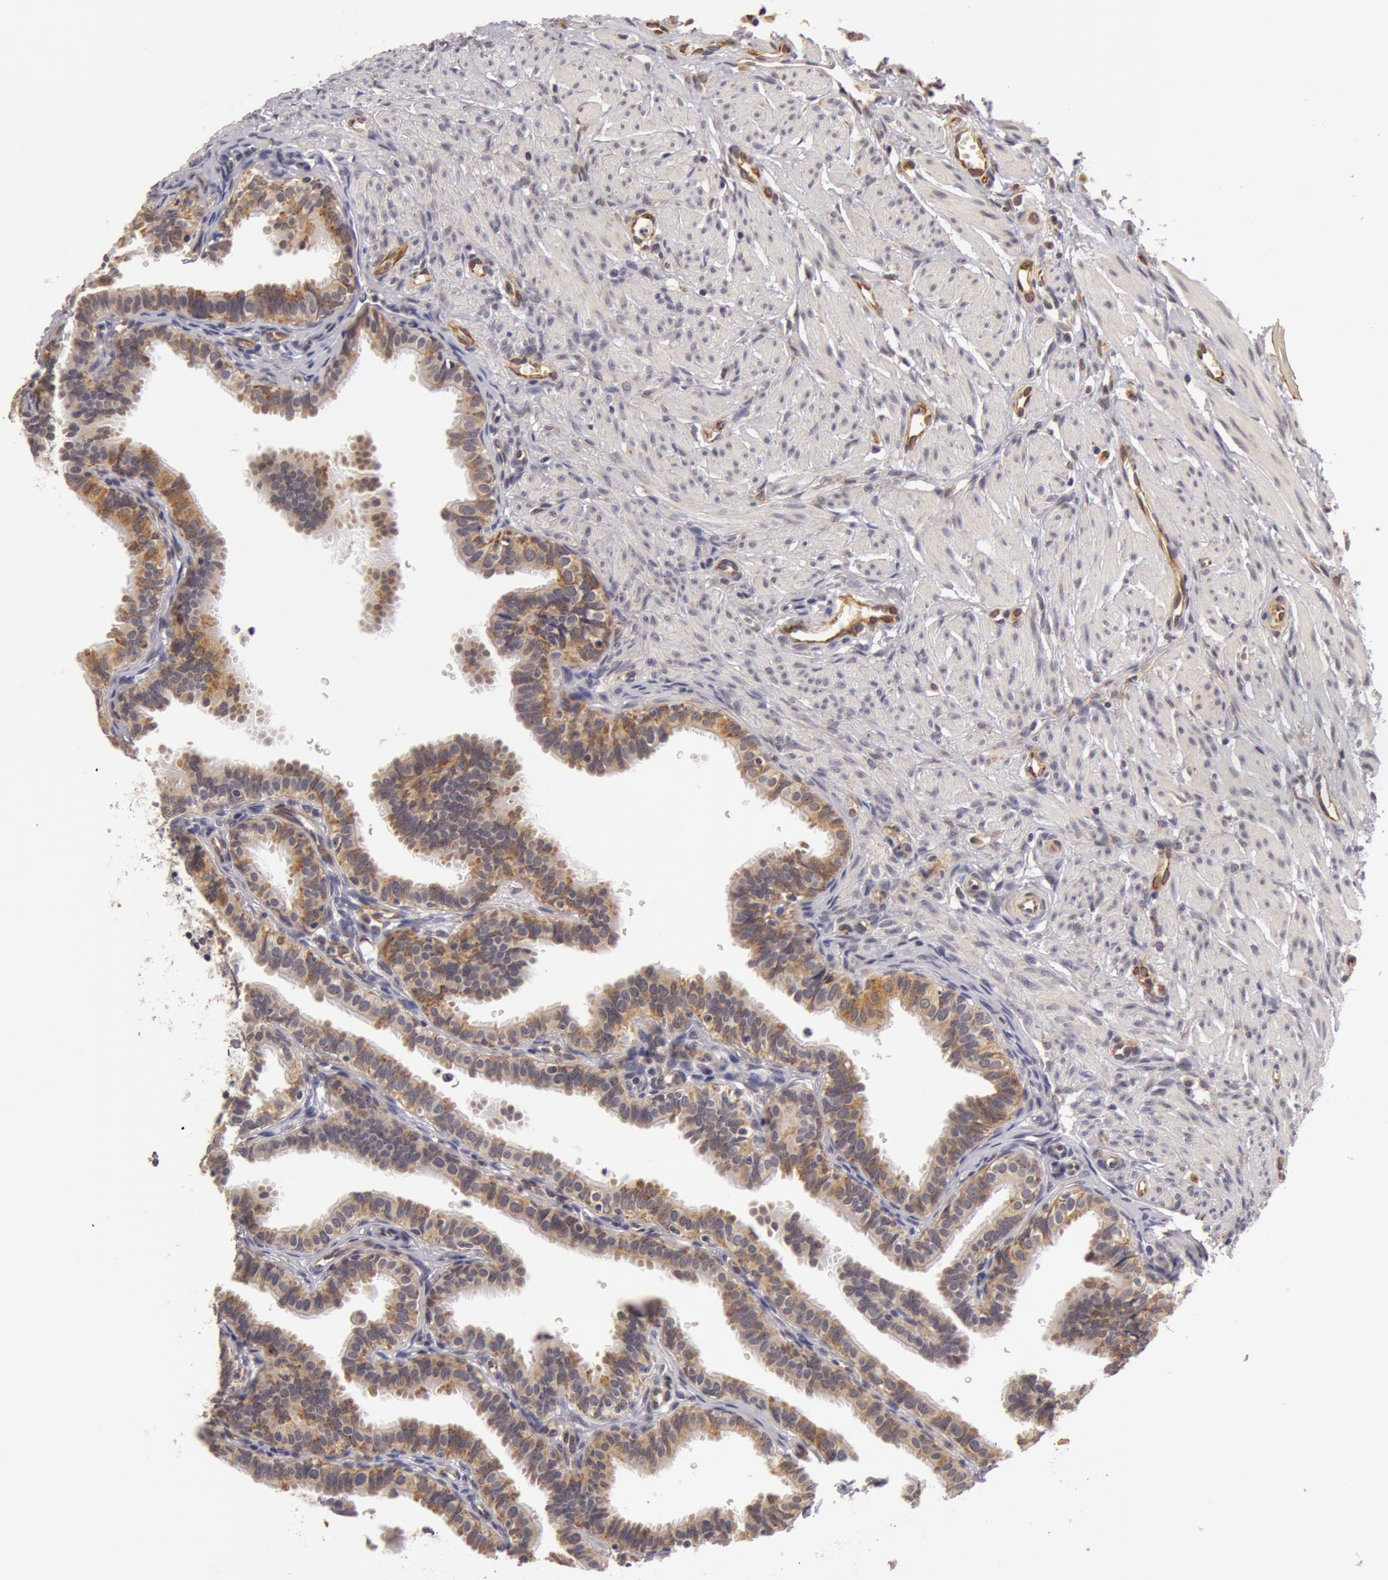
{"staining": {"intensity": "moderate", "quantity": ">75%", "location": "cytoplasmic/membranous"}, "tissue": "fallopian tube", "cell_type": "Glandular cells", "image_type": "normal", "snomed": [{"axis": "morphology", "description": "Normal tissue, NOS"}, {"axis": "topography", "description": "Fallopian tube"}], "caption": "Protein analysis of normal fallopian tube shows moderate cytoplasmic/membranous positivity in about >75% of glandular cells.", "gene": "SYTL4", "patient": {"sex": "female", "age": 32}}